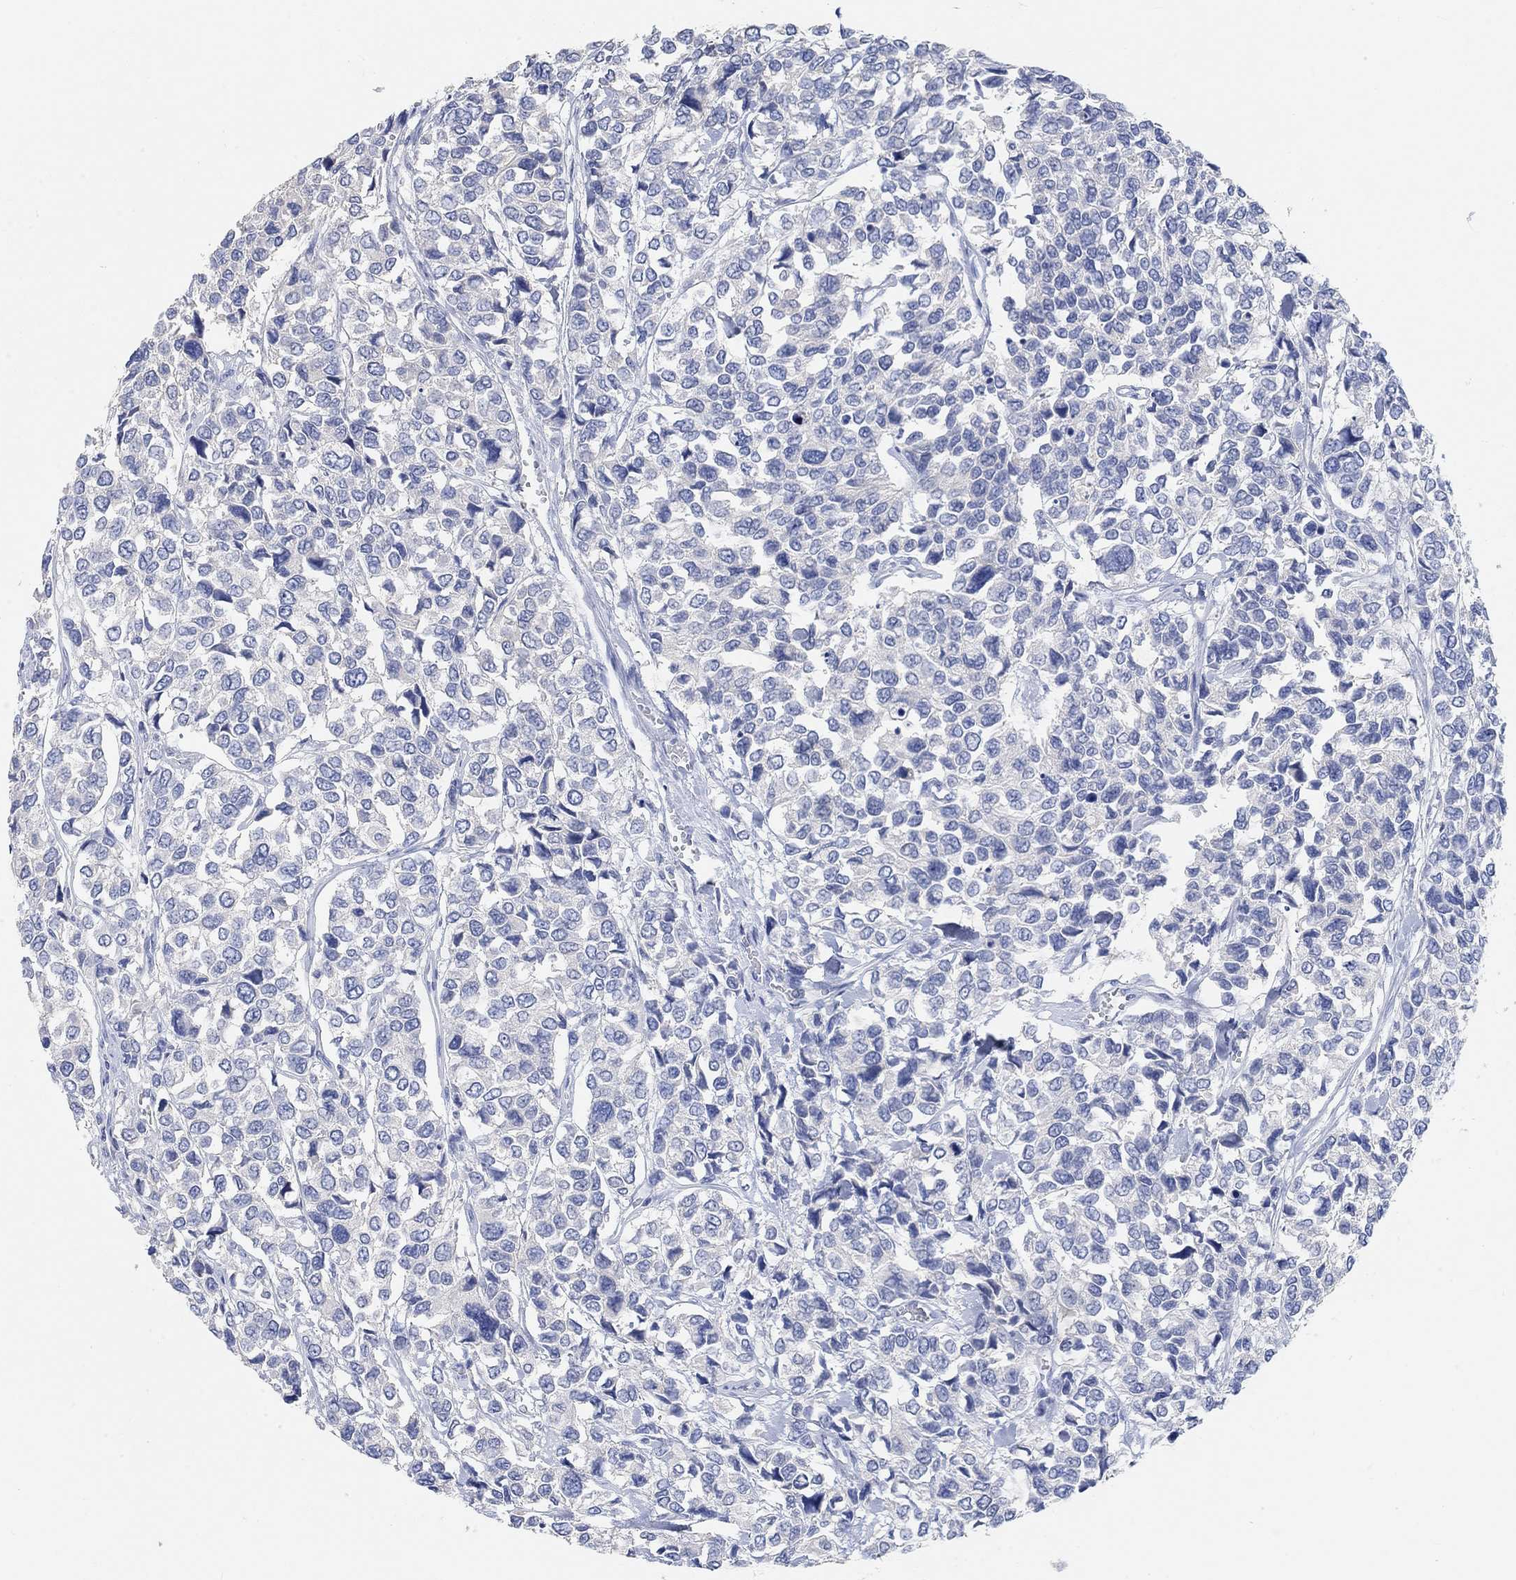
{"staining": {"intensity": "negative", "quantity": "none", "location": "none"}, "tissue": "urothelial cancer", "cell_type": "Tumor cells", "image_type": "cancer", "snomed": [{"axis": "morphology", "description": "Urothelial carcinoma, High grade"}, {"axis": "topography", "description": "Urinary bladder"}], "caption": "Urothelial cancer was stained to show a protein in brown. There is no significant staining in tumor cells.", "gene": "NLRP14", "patient": {"sex": "male", "age": 77}}